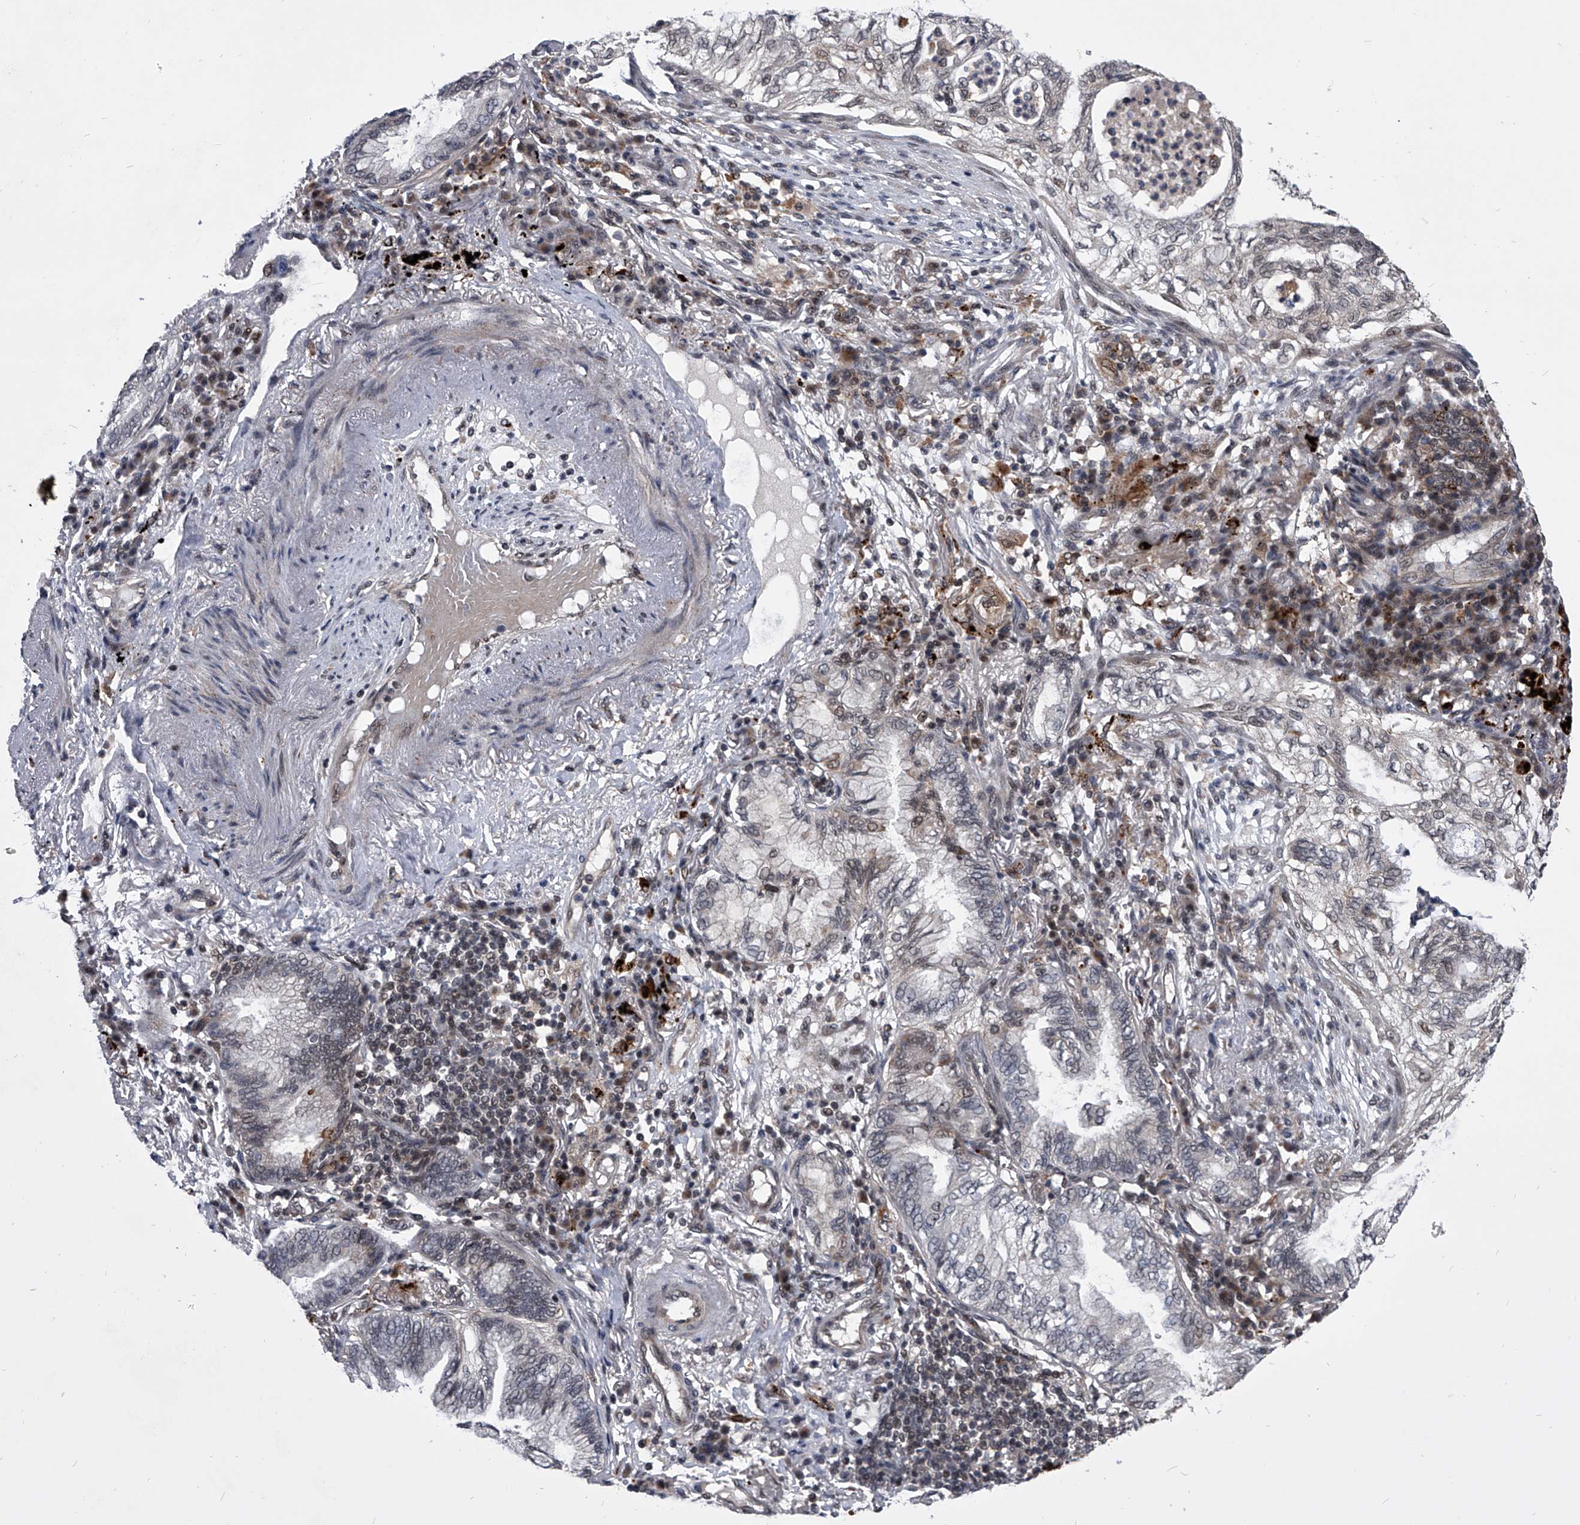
{"staining": {"intensity": "weak", "quantity": "<25%", "location": "nuclear"}, "tissue": "lung cancer", "cell_type": "Tumor cells", "image_type": "cancer", "snomed": [{"axis": "morphology", "description": "Adenocarcinoma, NOS"}, {"axis": "topography", "description": "Lung"}], "caption": "The immunohistochemistry image has no significant positivity in tumor cells of lung adenocarcinoma tissue.", "gene": "CMTR1", "patient": {"sex": "female", "age": 70}}